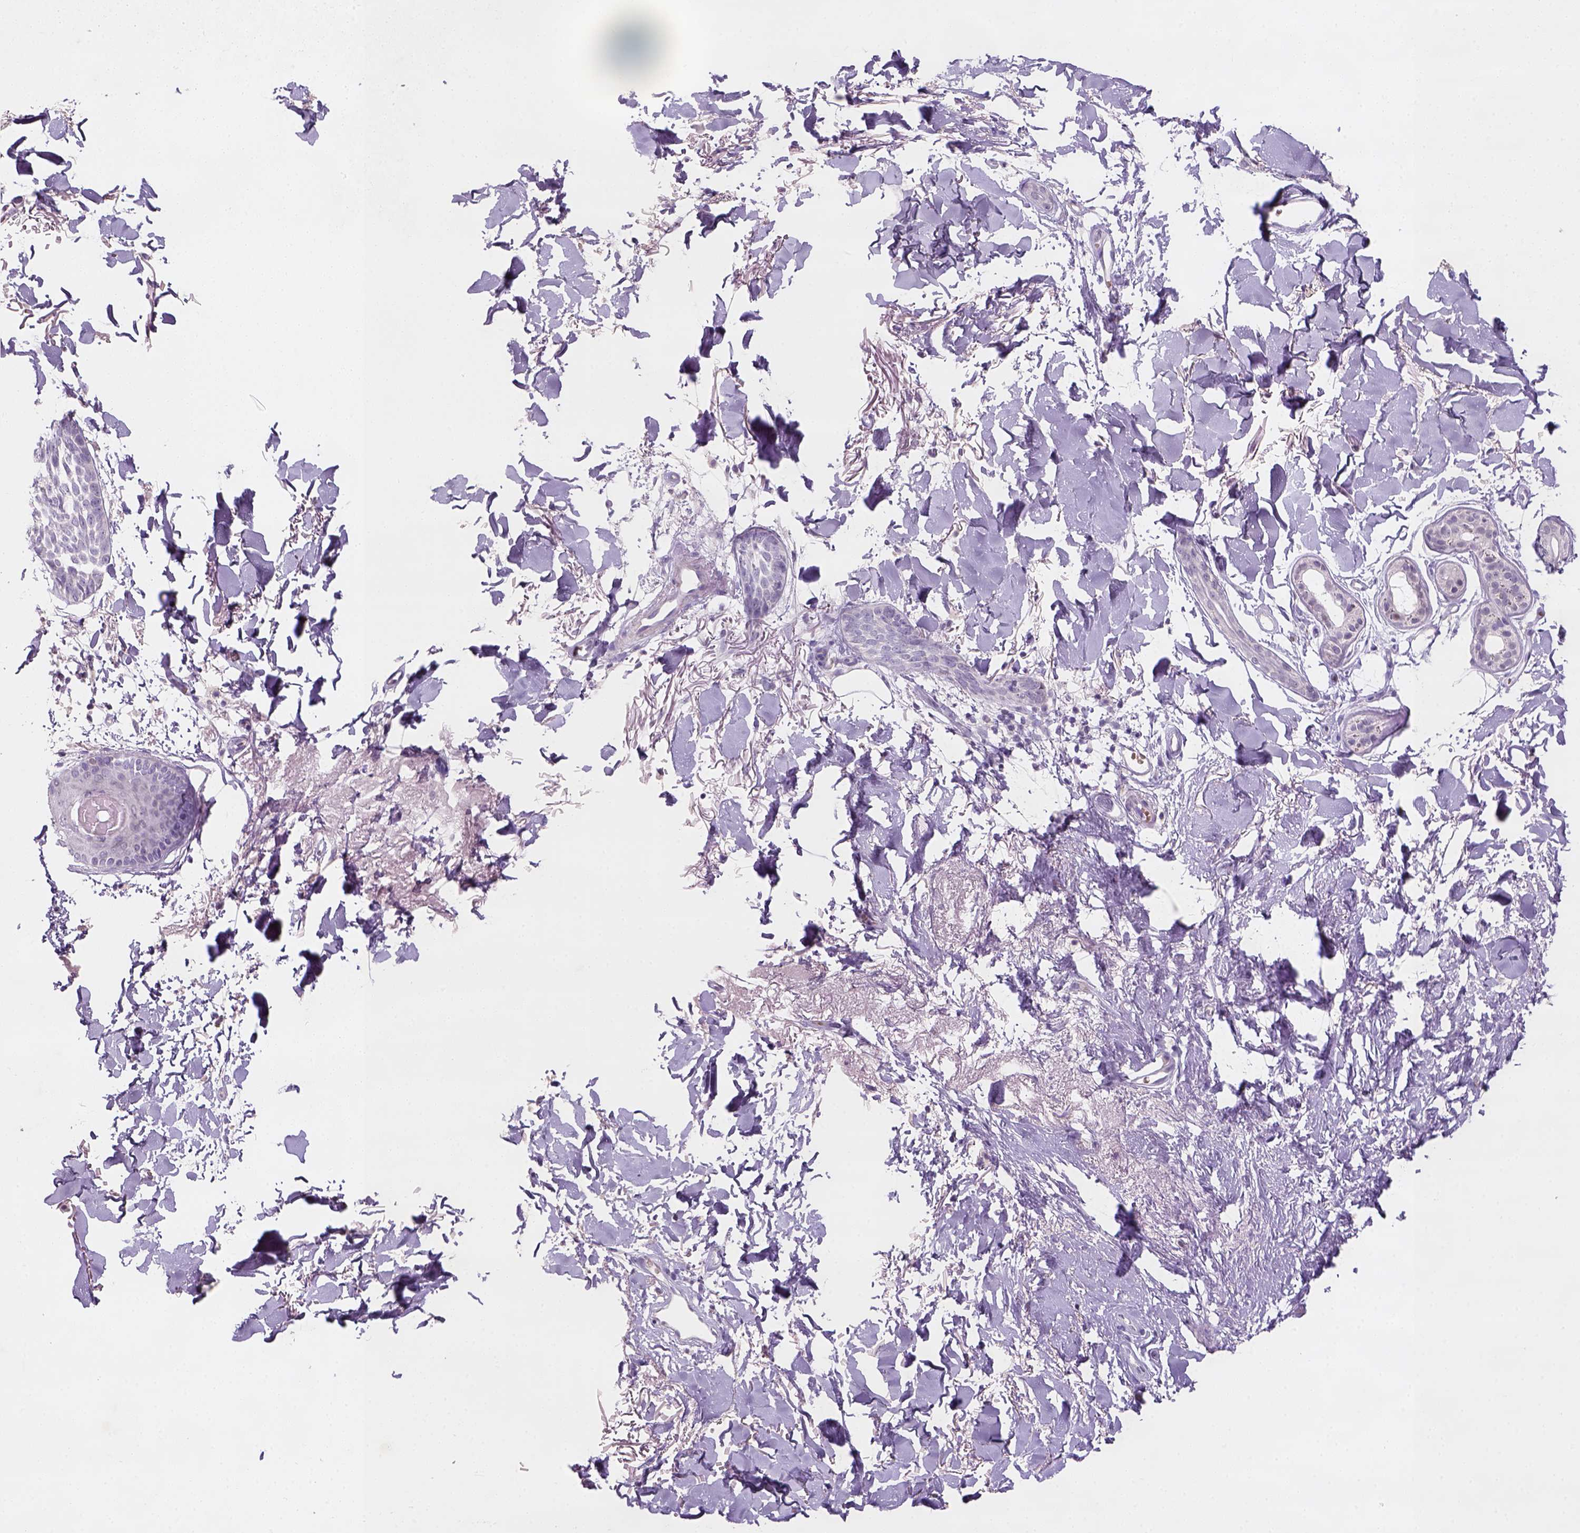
{"staining": {"intensity": "negative", "quantity": "none", "location": "none"}, "tissue": "skin cancer", "cell_type": "Tumor cells", "image_type": "cancer", "snomed": [{"axis": "morphology", "description": "Normal tissue, NOS"}, {"axis": "morphology", "description": "Basal cell carcinoma"}, {"axis": "topography", "description": "Skin"}], "caption": "Skin basal cell carcinoma was stained to show a protein in brown. There is no significant staining in tumor cells. The staining was performed using DAB (3,3'-diaminobenzidine) to visualize the protein expression in brown, while the nuclei were stained in blue with hematoxylin (Magnification: 20x).", "gene": "ZMAT4", "patient": {"sex": "male", "age": 84}}